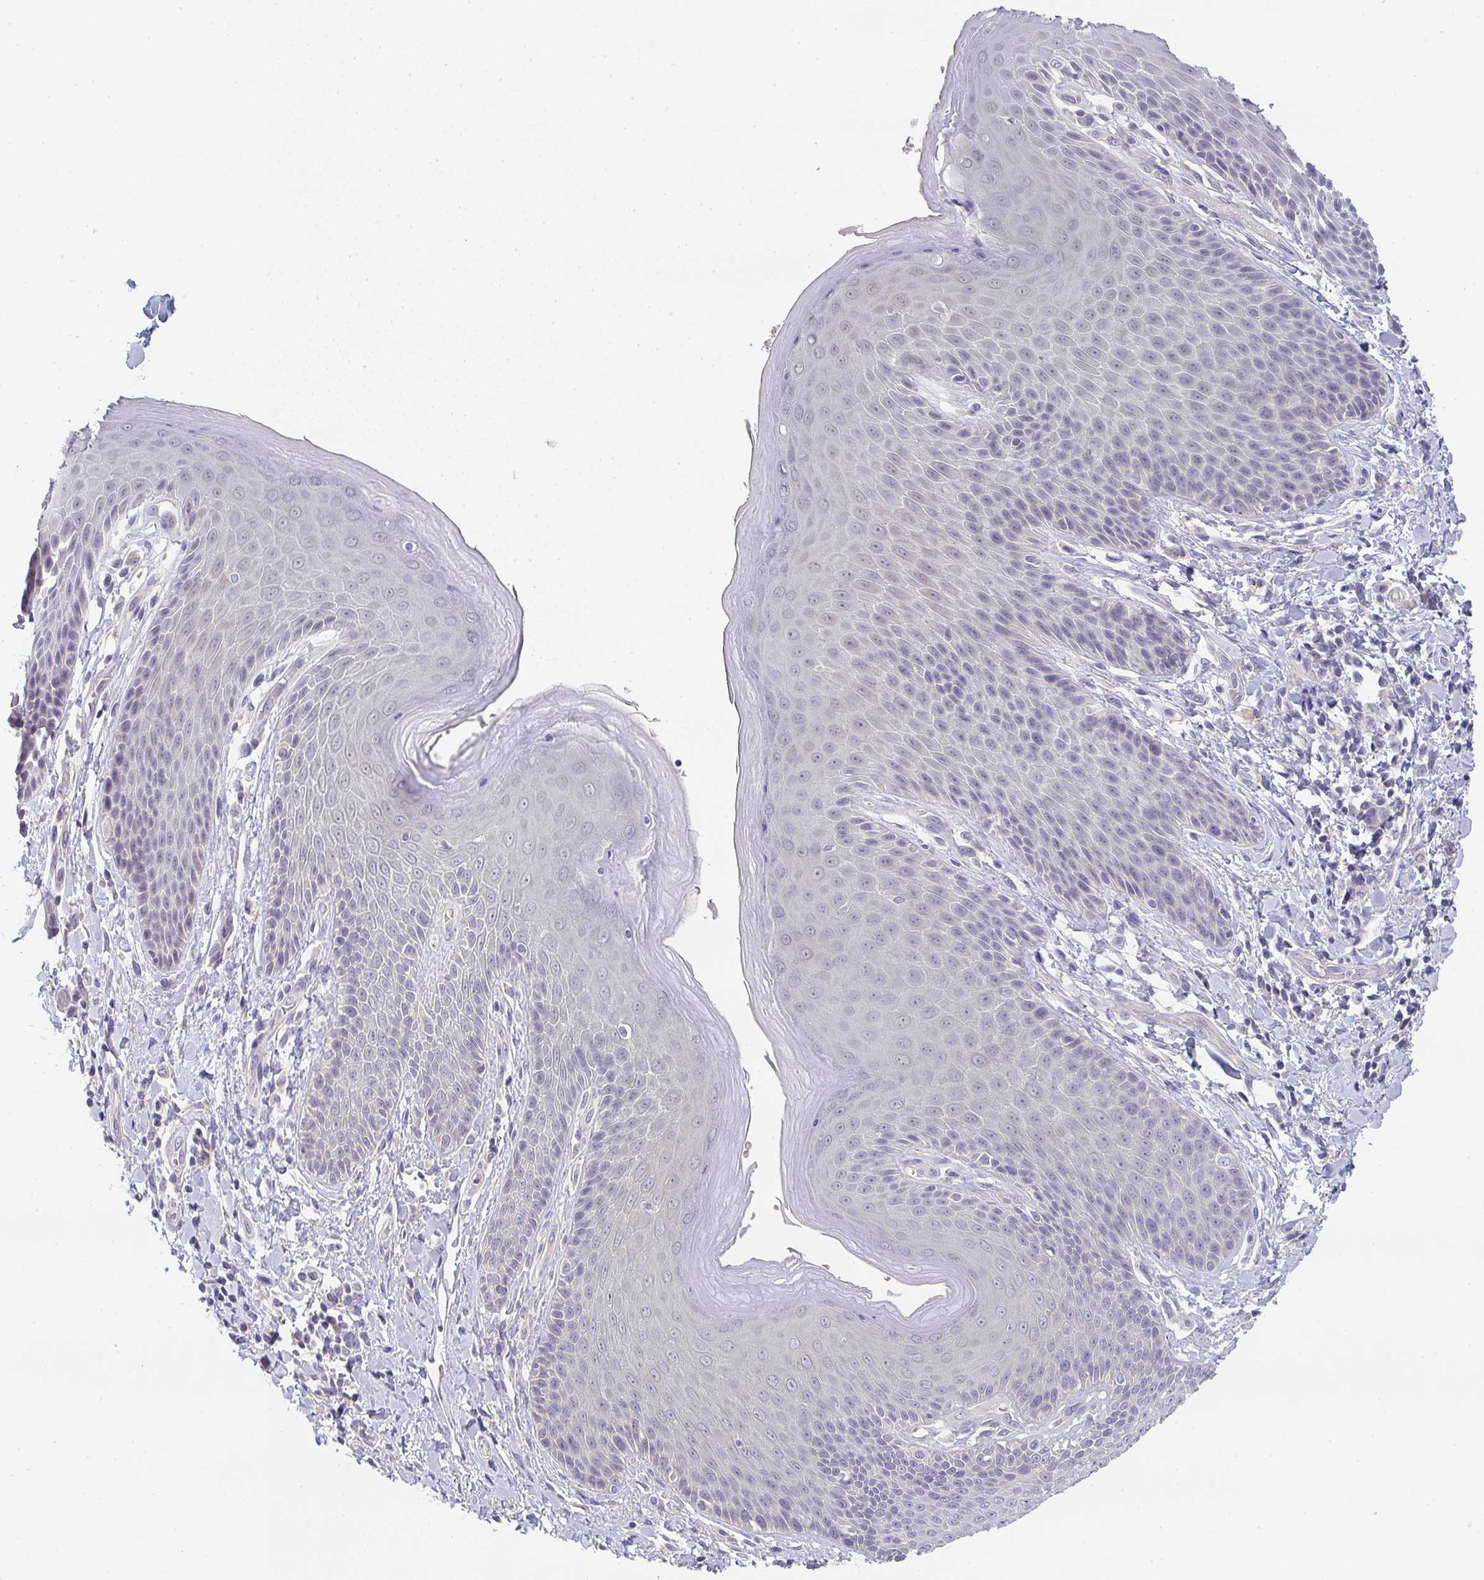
{"staining": {"intensity": "moderate", "quantity": "<25%", "location": "cytoplasmic/membranous"}, "tissue": "skin", "cell_type": "Epidermal cells", "image_type": "normal", "snomed": [{"axis": "morphology", "description": "Normal tissue, NOS"}, {"axis": "topography", "description": "Anal"}, {"axis": "topography", "description": "Peripheral nerve tissue"}], "caption": "Protein analysis of normal skin demonstrates moderate cytoplasmic/membranous staining in approximately <25% of epidermal cells. Nuclei are stained in blue.", "gene": "CHMP5", "patient": {"sex": "male", "age": 51}}